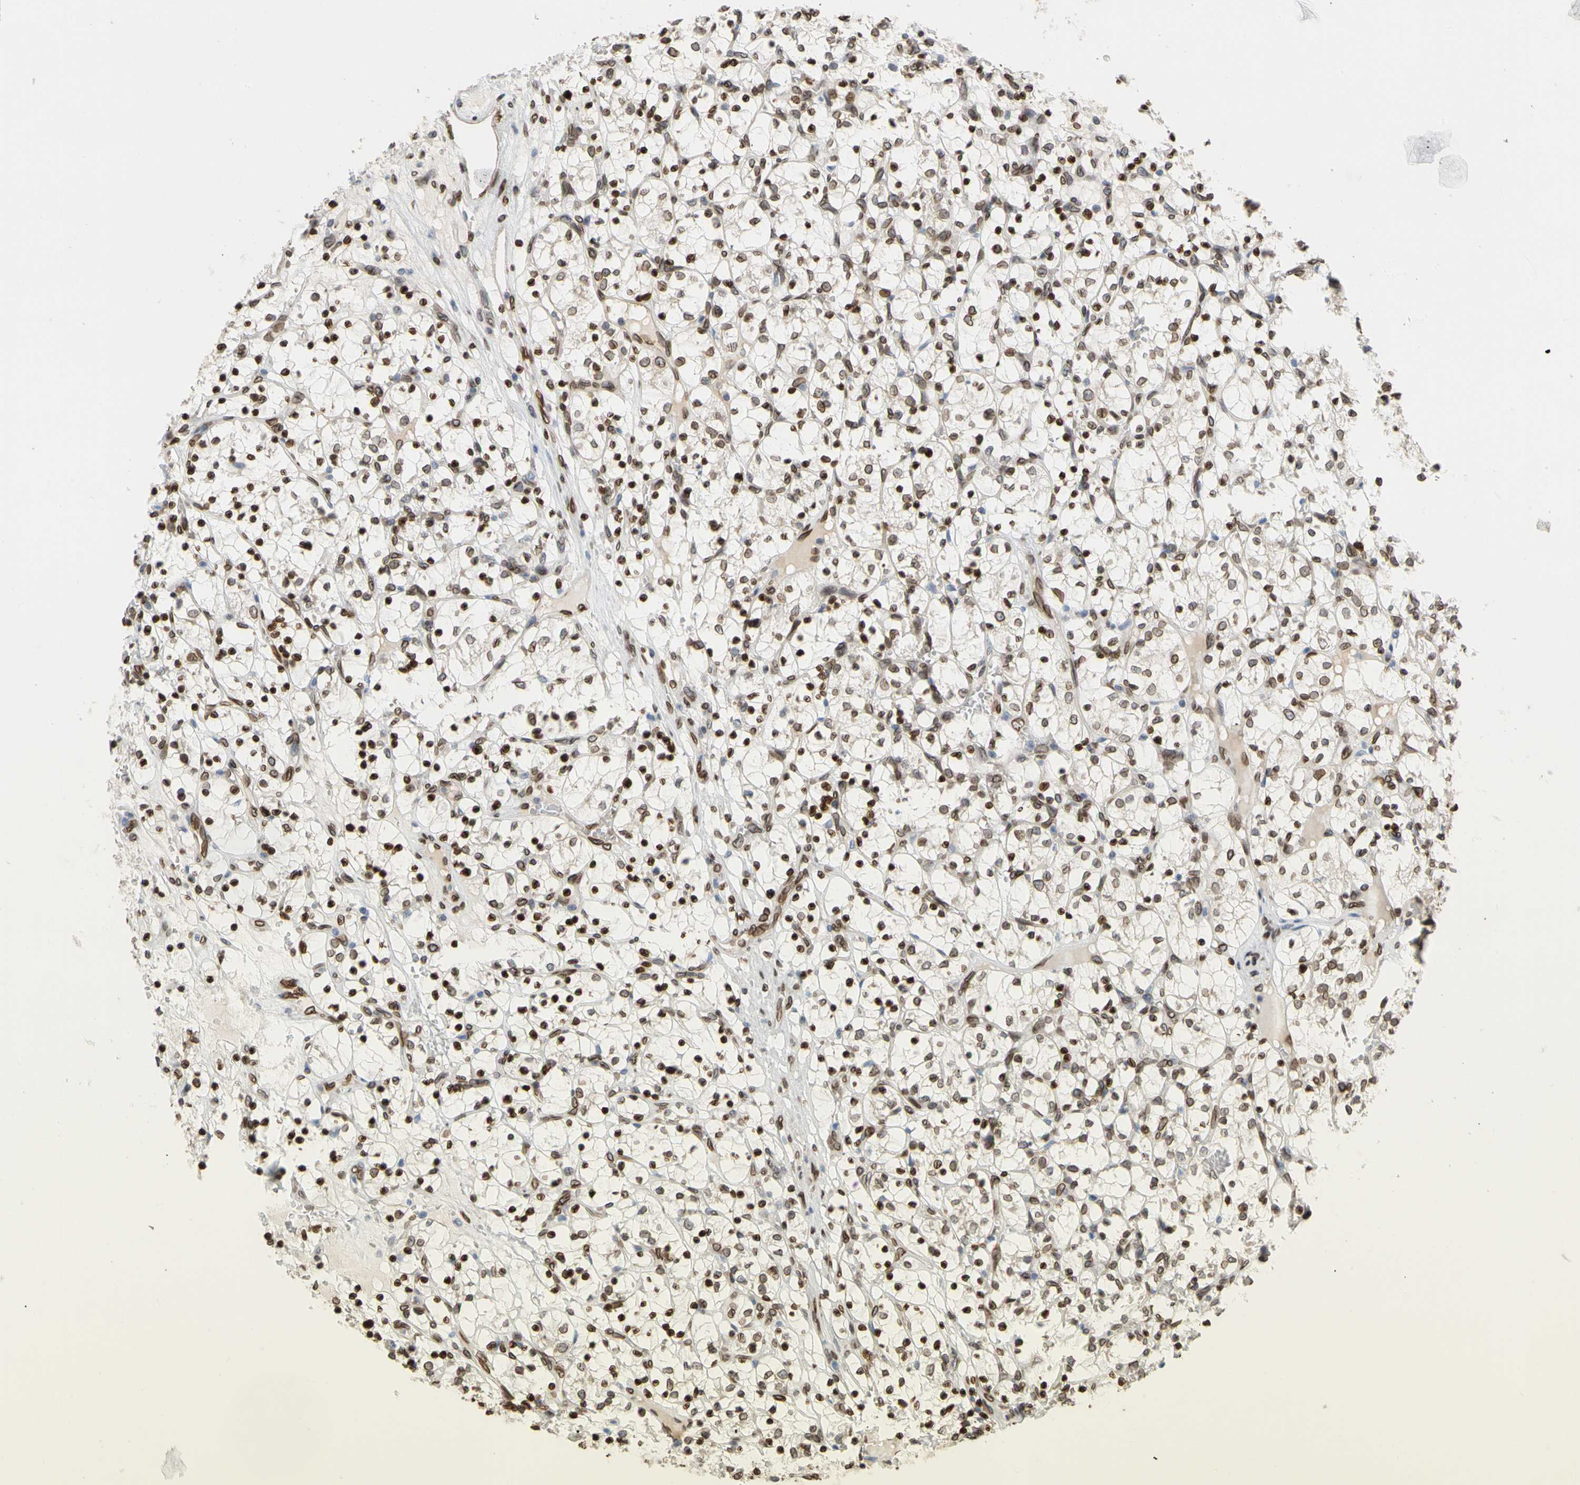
{"staining": {"intensity": "strong", "quantity": ">75%", "location": "cytoplasmic/membranous,nuclear"}, "tissue": "renal cancer", "cell_type": "Tumor cells", "image_type": "cancer", "snomed": [{"axis": "morphology", "description": "Adenocarcinoma, NOS"}, {"axis": "topography", "description": "Kidney"}], "caption": "Tumor cells show high levels of strong cytoplasmic/membranous and nuclear staining in about >75% of cells in human renal cancer (adenocarcinoma). The staining was performed using DAB (3,3'-diaminobenzidine) to visualize the protein expression in brown, while the nuclei were stained in blue with hematoxylin (Magnification: 20x).", "gene": "SUN1", "patient": {"sex": "female", "age": 69}}